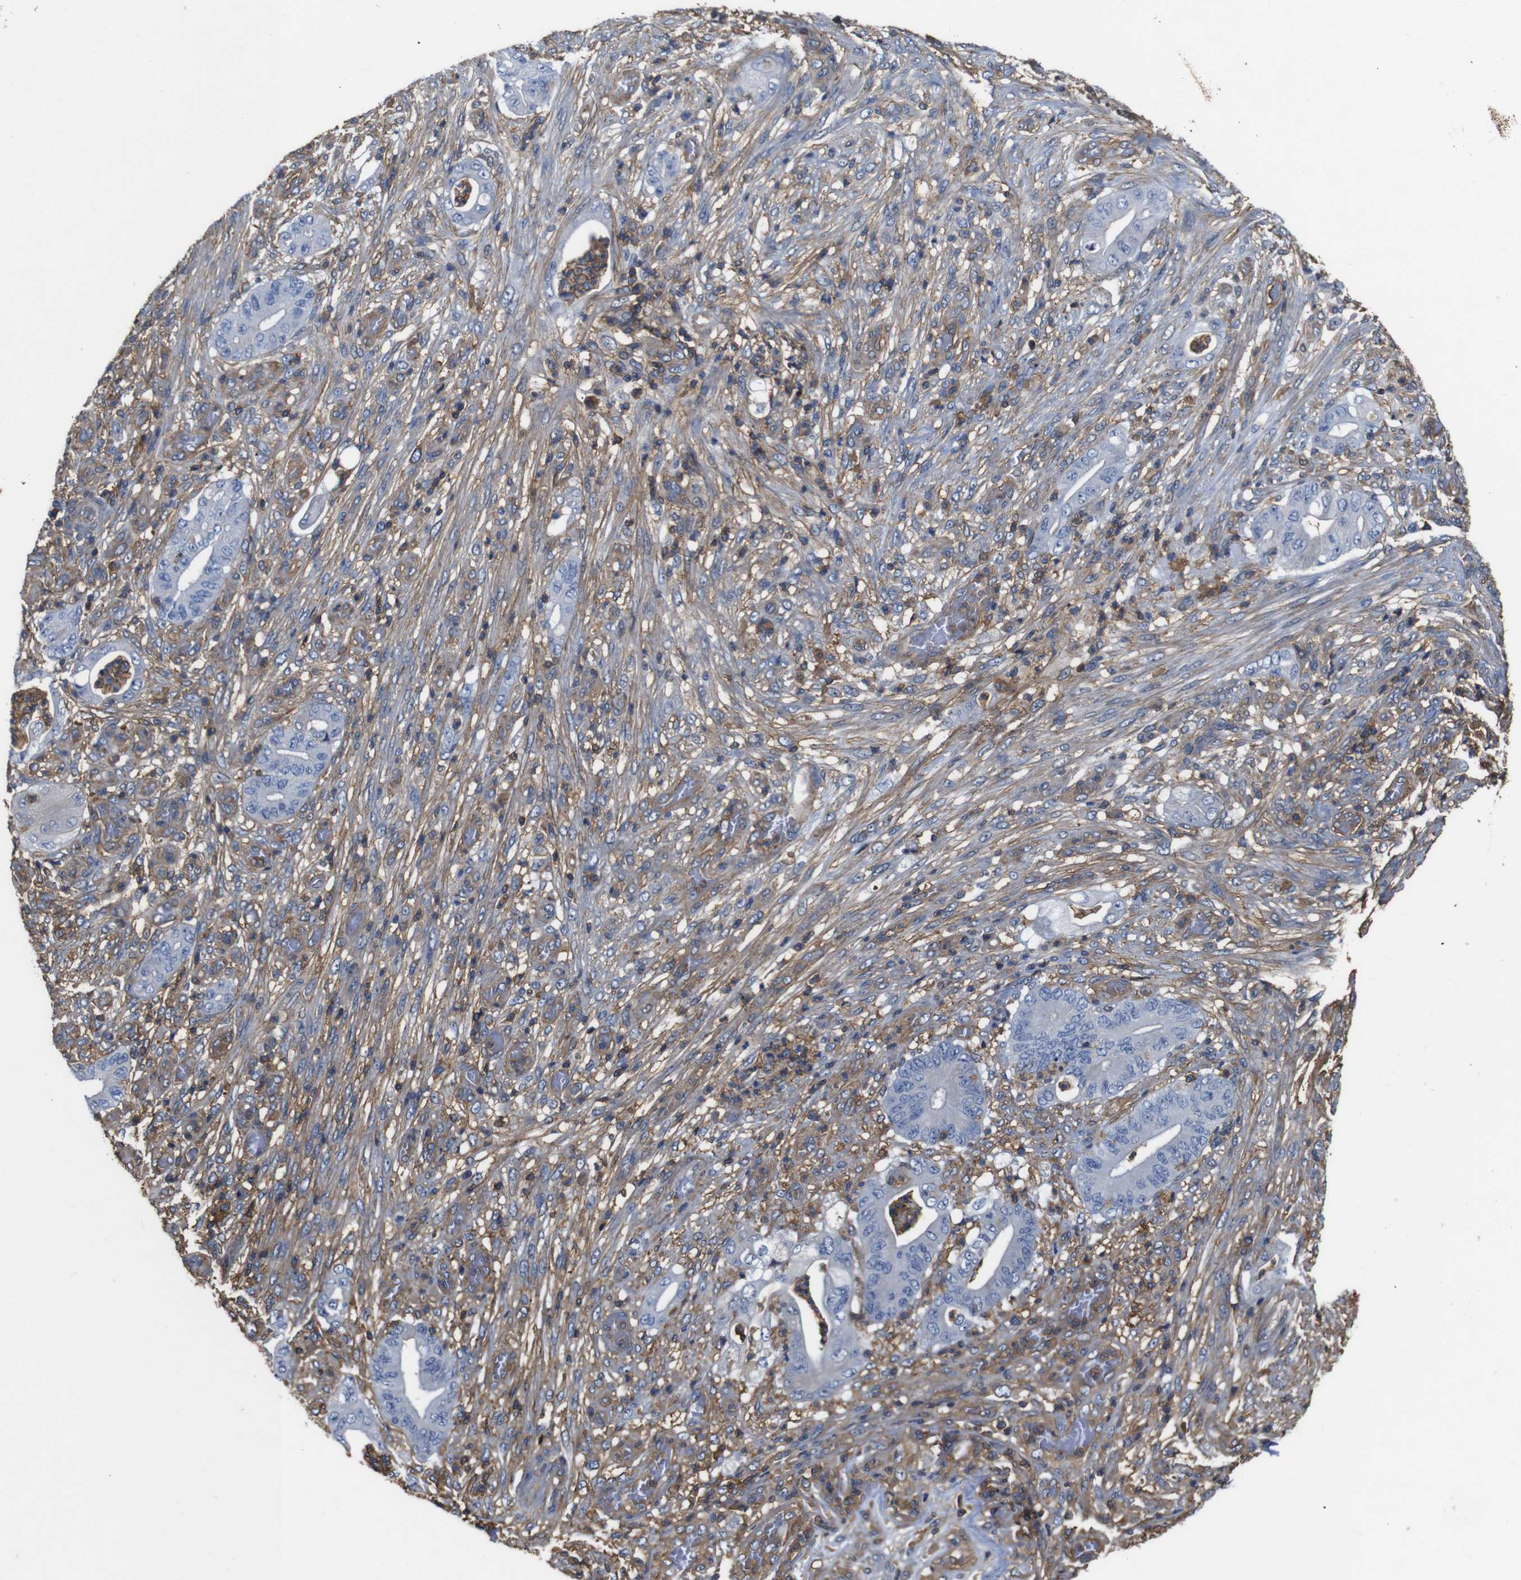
{"staining": {"intensity": "negative", "quantity": "none", "location": "none"}, "tissue": "stomach cancer", "cell_type": "Tumor cells", "image_type": "cancer", "snomed": [{"axis": "morphology", "description": "Adenocarcinoma, NOS"}, {"axis": "topography", "description": "Stomach"}], "caption": "Stomach adenocarcinoma was stained to show a protein in brown. There is no significant expression in tumor cells. (DAB immunohistochemistry visualized using brightfield microscopy, high magnification).", "gene": "PI4KA", "patient": {"sex": "female", "age": 73}}